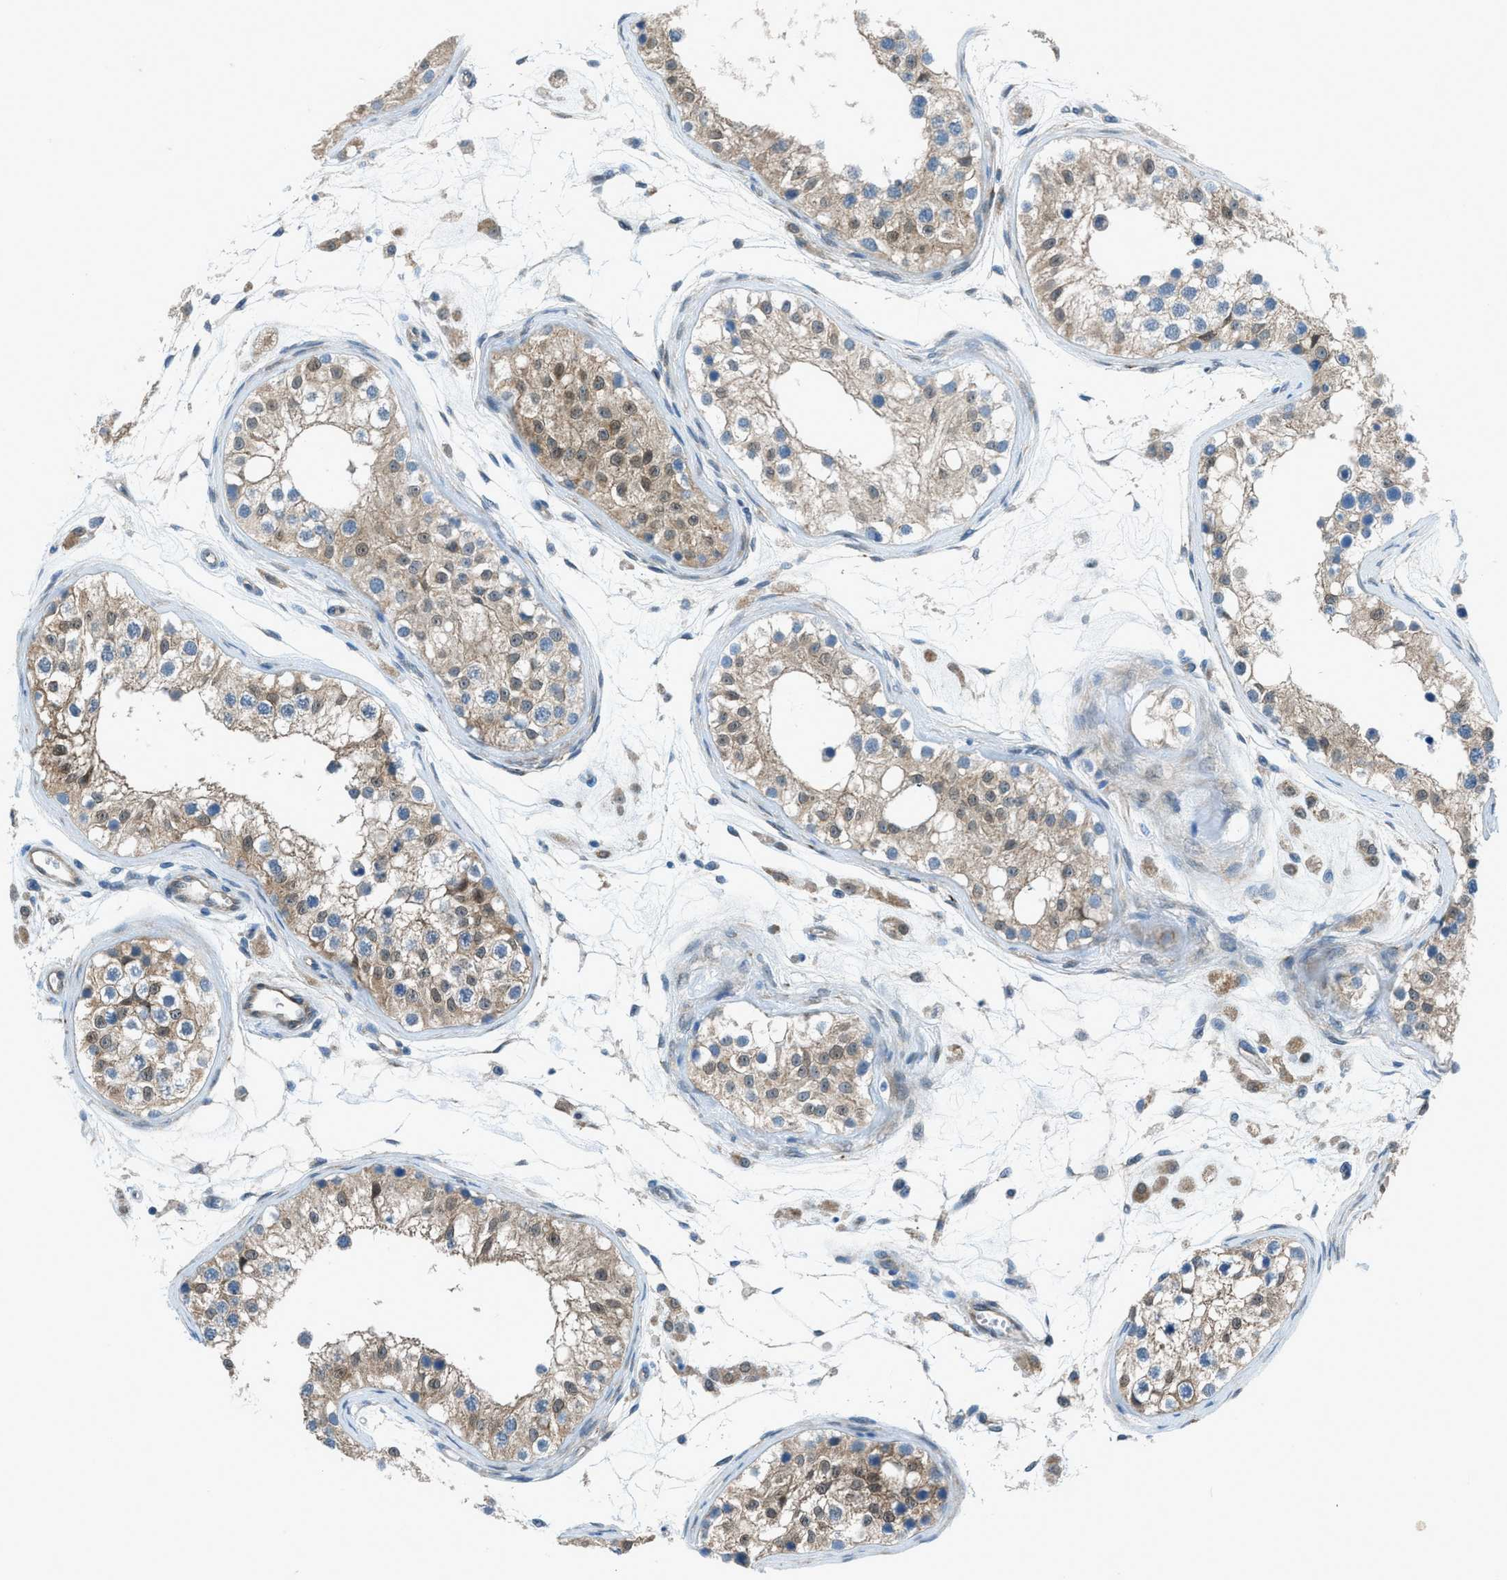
{"staining": {"intensity": "moderate", "quantity": ">75%", "location": "cytoplasmic/membranous,nuclear"}, "tissue": "testis", "cell_type": "Cells in seminiferous ducts", "image_type": "normal", "snomed": [{"axis": "morphology", "description": "Normal tissue, NOS"}, {"axis": "morphology", "description": "Adenocarcinoma, metastatic, NOS"}, {"axis": "topography", "description": "Testis"}], "caption": "Testis stained with a brown dye reveals moderate cytoplasmic/membranous,nuclear positive positivity in approximately >75% of cells in seminiferous ducts.", "gene": "PRKN", "patient": {"sex": "male", "age": 26}}